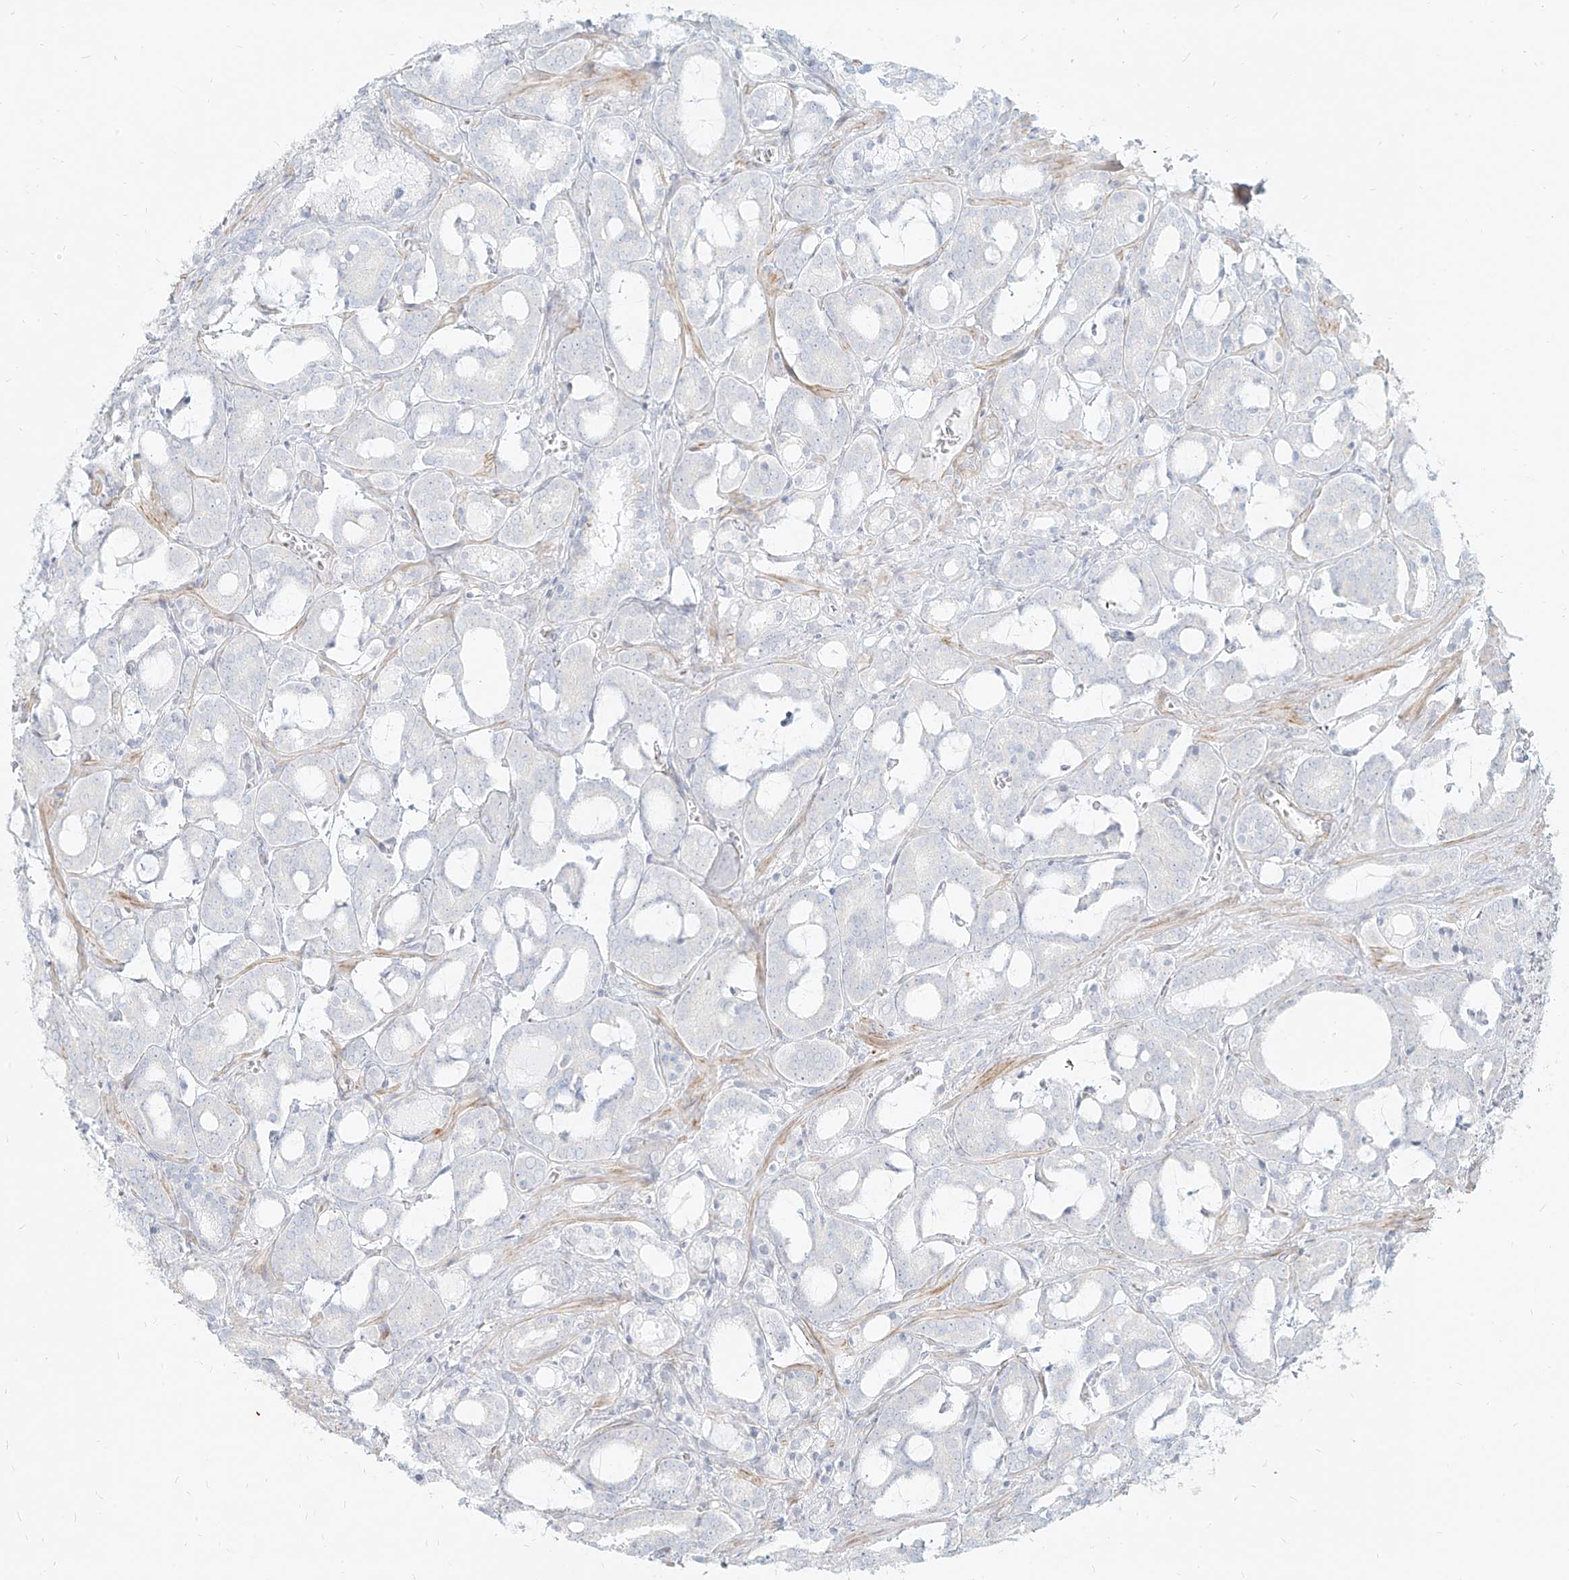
{"staining": {"intensity": "negative", "quantity": "none", "location": "none"}, "tissue": "prostate cancer", "cell_type": "Tumor cells", "image_type": "cancer", "snomed": [{"axis": "morphology", "description": "Adenocarcinoma, High grade"}, {"axis": "topography", "description": "Prostate and seminal vesicle, NOS"}], "caption": "Prostate cancer (high-grade adenocarcinoma) was stained to show a protein in brown. There is no significant positivity in tumor cells.", "gene": "ITPKB", "patient": {"sex": "male", "age": 67}}